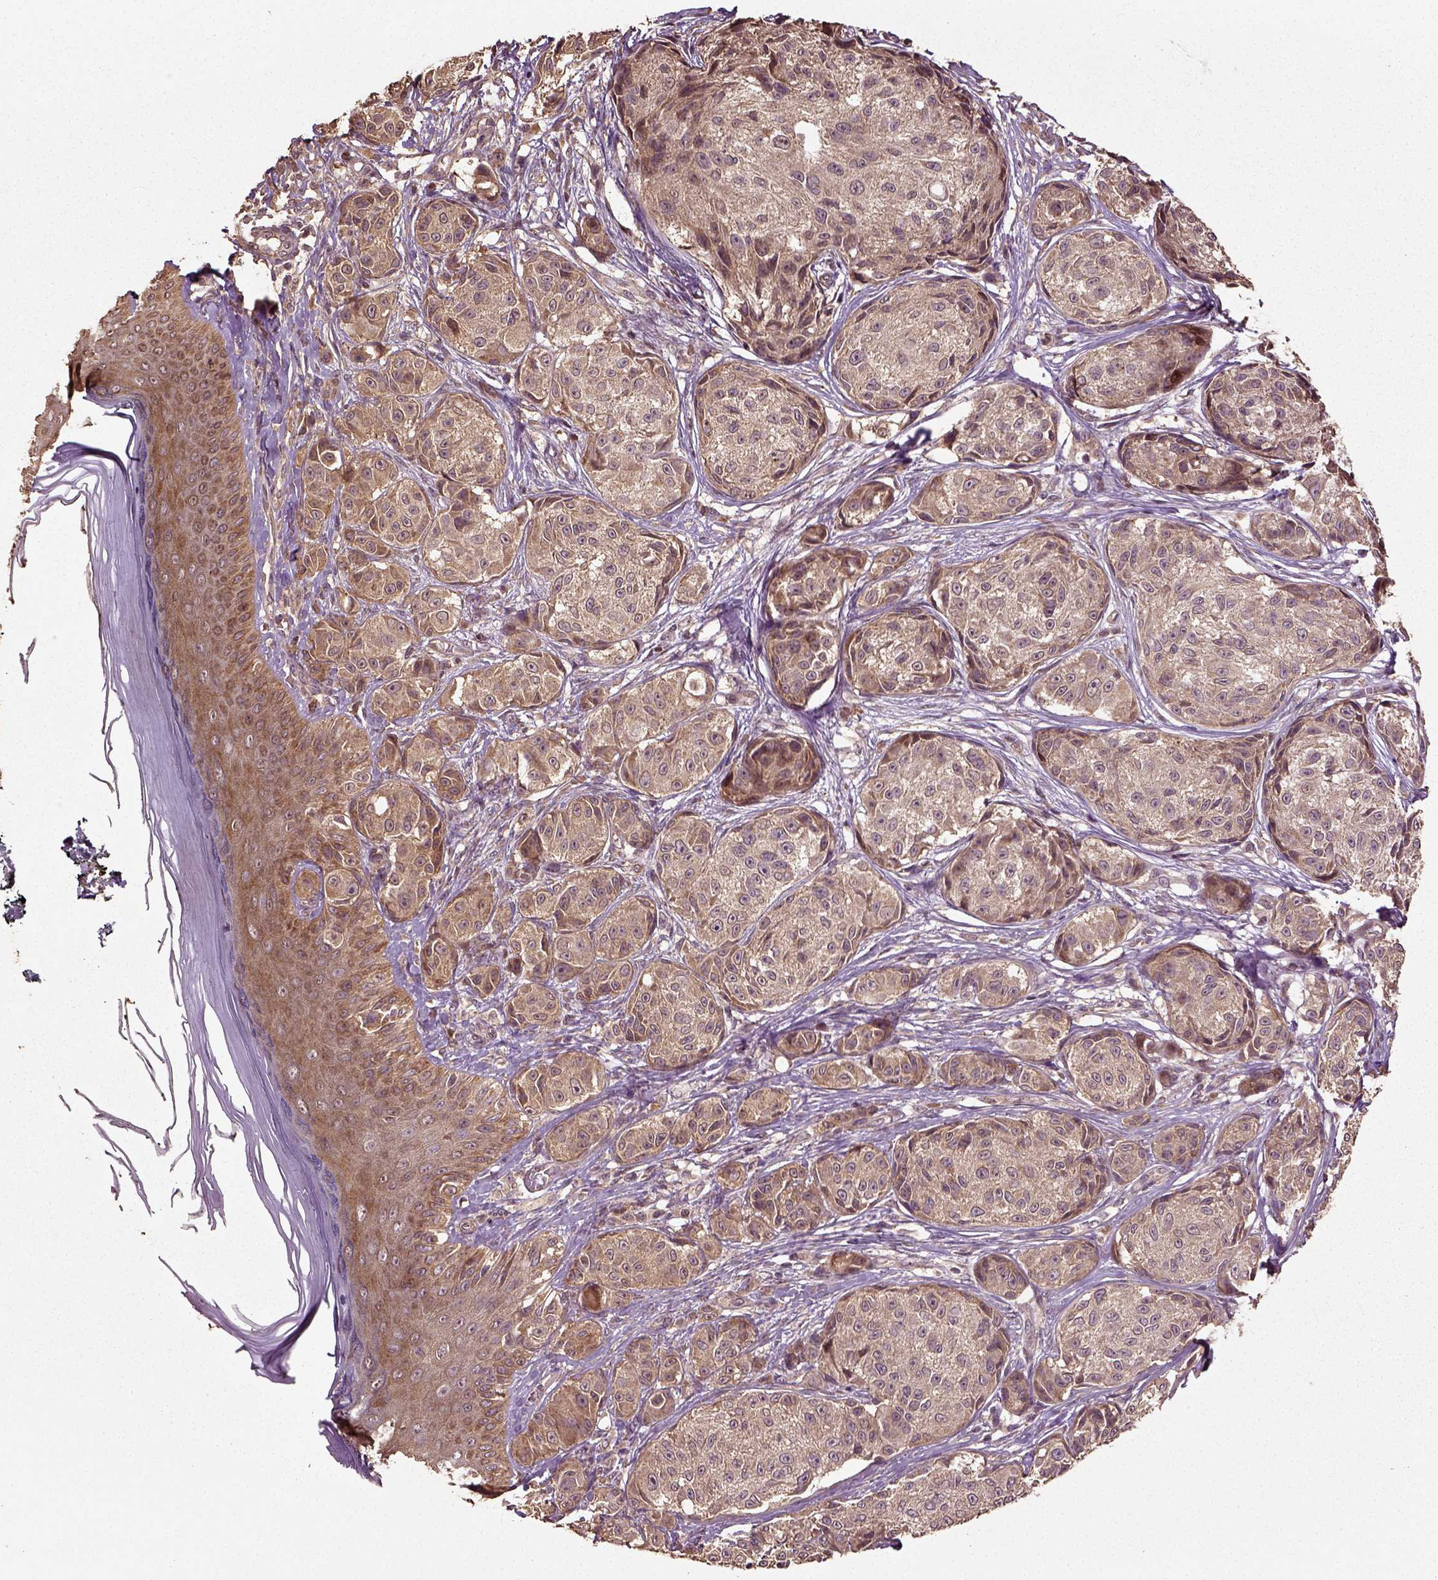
{"staining": {"intensity": "moderate", "quantity": ">75%", "location": "cytoplasmic/membranous"}, "tissue": "melanoma", "cell_type": "Tumor cells", "image_type": "cancer", "snomed": [{"axis": "morphology", "description": "Malignant melanoma, NOS"}, {"axis": "topography", "description": "Skin"}], "caption": "High-magnification brightfield microscopy of malignant melanoma stained with DAB (3,3'-diaminobenzidine) (brown) and counterstained with hematoxylin (blue). tumor cells exhibit moderate cytoplasmic/membranous positivity is identified in approximately>75% of cells. Using DAB (3,3'-diaminobenzidine) (brown) and hematoxylin (blue) stains, captured at high magnification using brightfield microscopy.", "gene": "ERV3-1", "patient": {"sex": "male", "age": 61}}